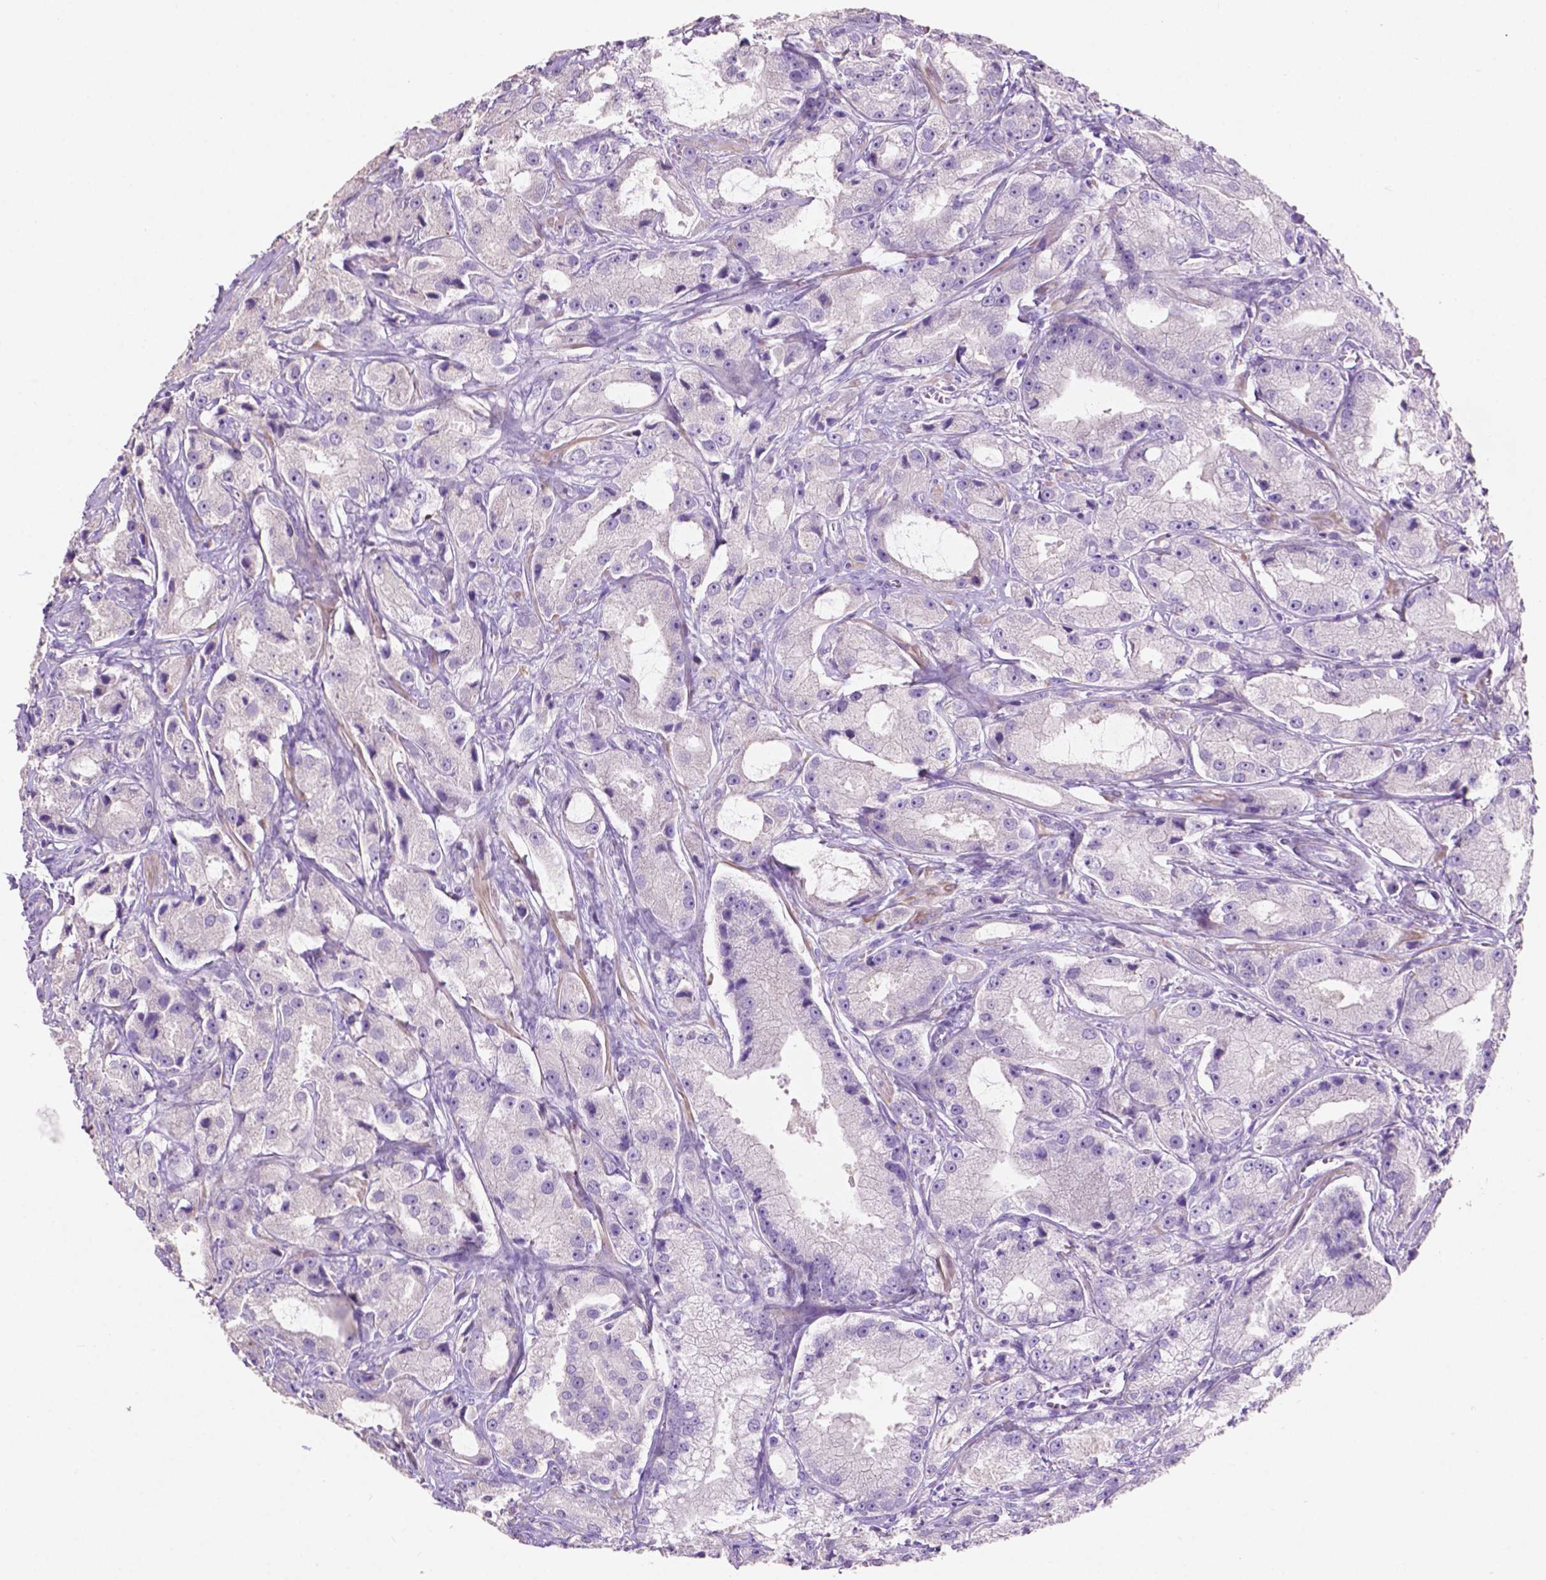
{"staining": {"intensity": "negative", "quantity": "none", "location": "none"}, "tissue": "prostate cancer", "cell_type": "Tumor cells", "image_type": "cancer", "snomed": [{"axis": "morphology", "description": "Adenocarcinoma, High grade"}, {"axis": "topography", "description": "Prostate"}], "caption": "IHC of prostate cancer exhibits no positivity in tumor cells. (DAB IHC, high magnification).", "gene": "CLDN17", "patient": {"sex": "male", "age": 64}}